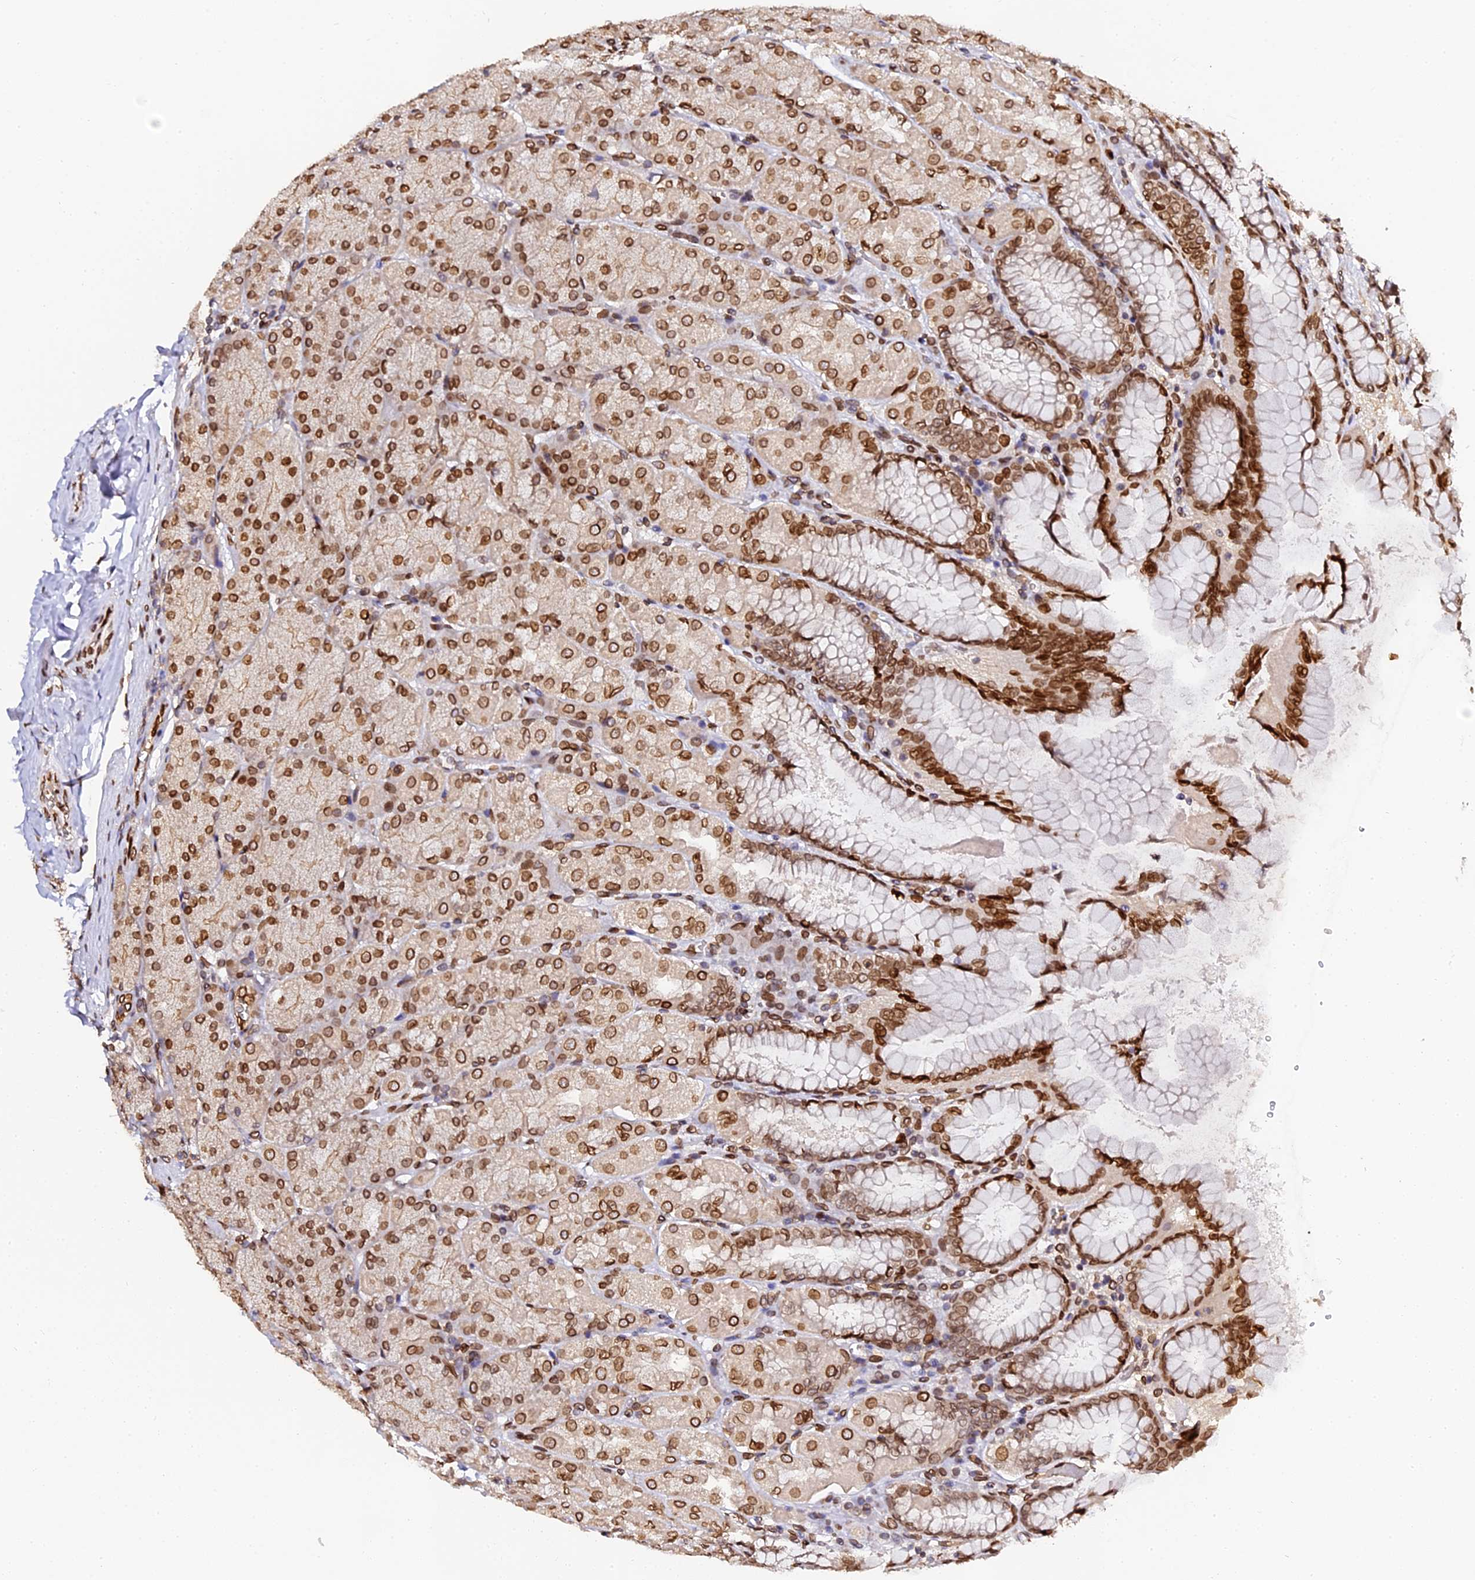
{"staining": {"intensity": "strong", "quantity": ">75%", "location": "cytoplasmic/membranous,nuclear"}, "tissue": "stomach", "cell_type": "Glandular cells", "image_type": "normal", "snomed": [{"axis": "morphology", "description": "Normal tissue, NOS"}, {"axis": "topography", "description": "Stomach, upper"}], "caption": "Brown immunohistochemical staining in unremarkable stomach displays strong cytoplasmic/membranous,nuclear expression in about >75% of glandular cells. (DAB (3,3'-diaminobenzidine) = brown stain, brightfield microscopy at high magnification).", "gene": "ANAPC5", "patient": {"sex": "female", "age": 56}}